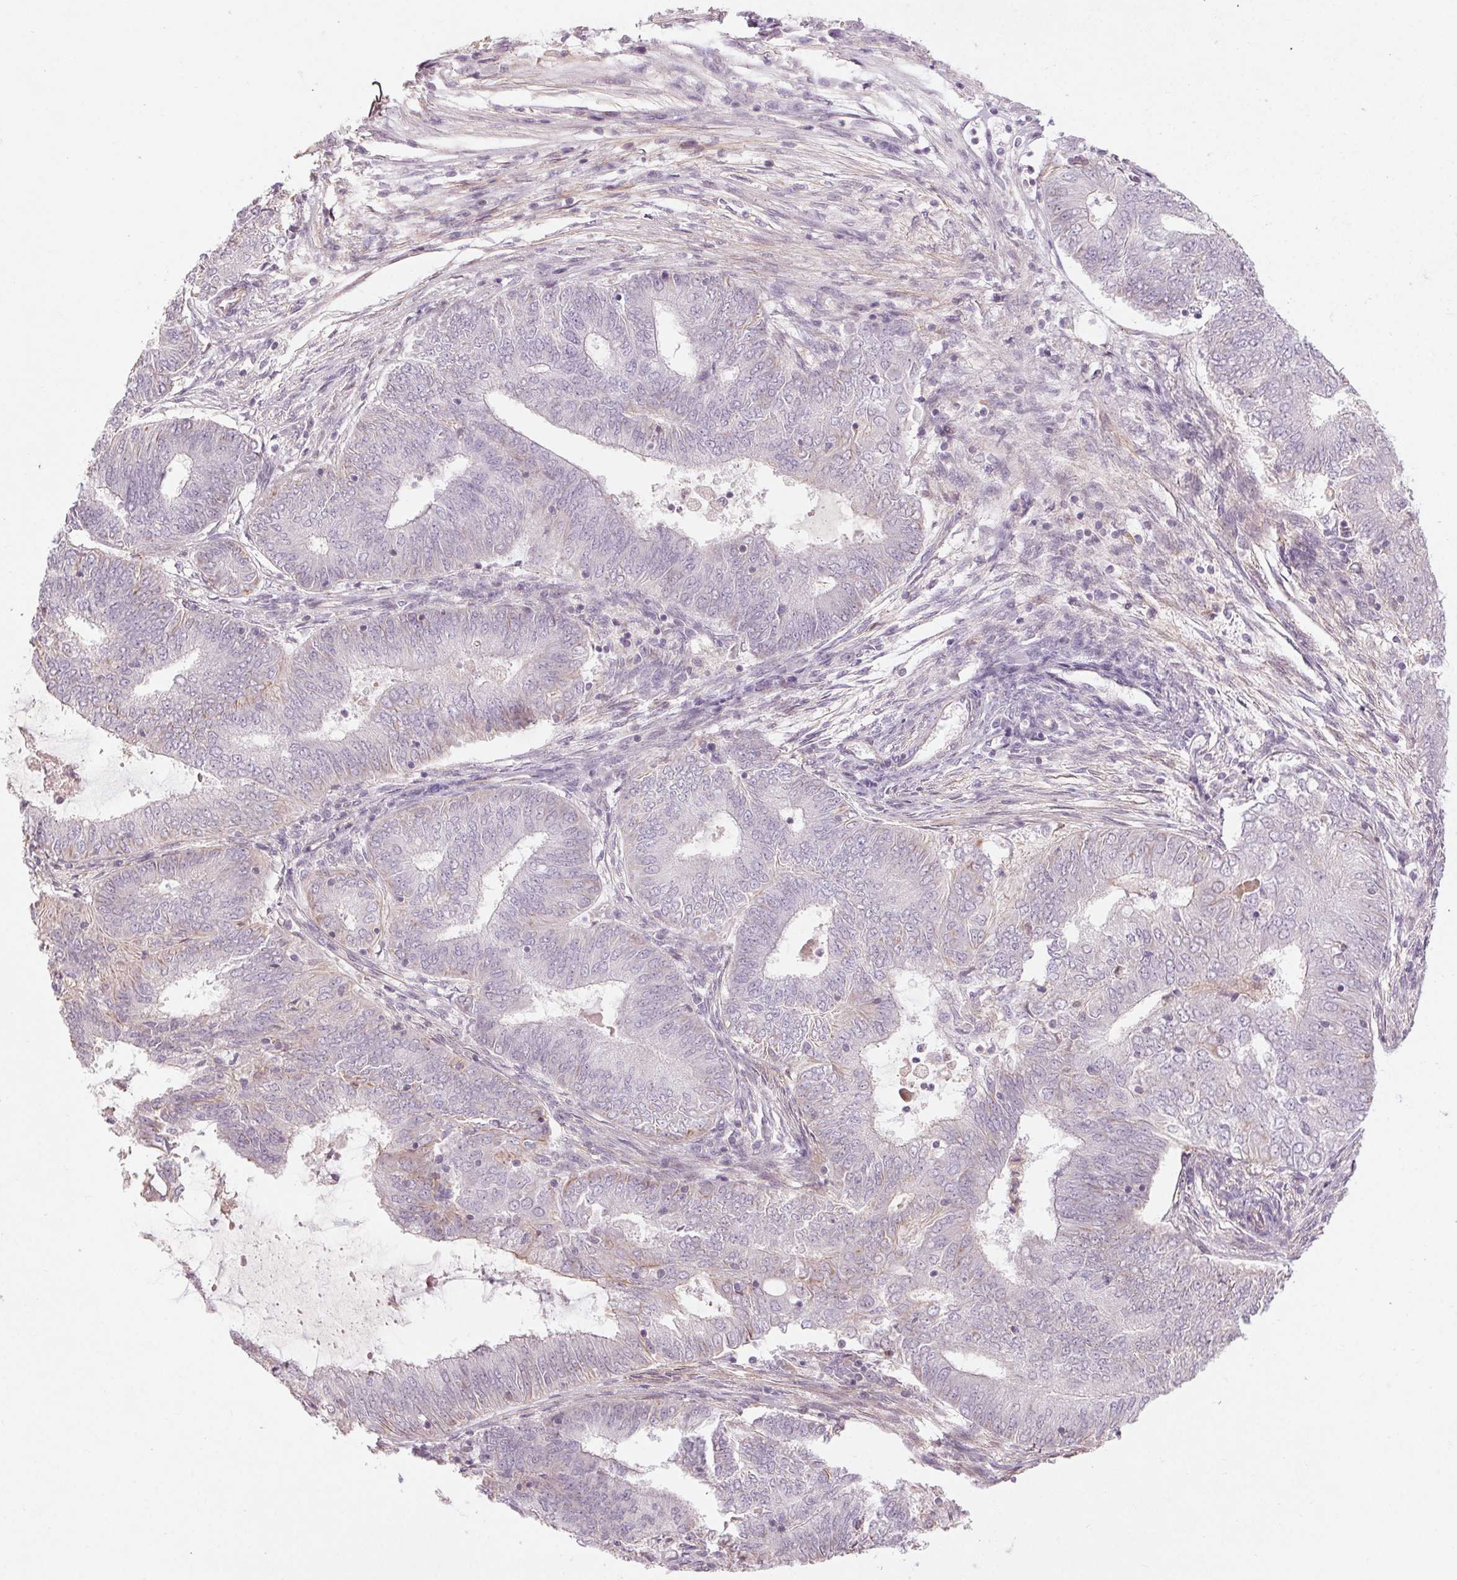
{"staining": {"intensity": "negative", "quantity": "none", "location": "none"}, "tissue": "endometrial cancer", "cell_type": "Tumor cells", "image_type": "cancer", "snomed": [{"axis": "morphology", "description": "Adenocarcinoma, NOS"}, {"axis": "topography", "description": "Endometrium"}], "caption": "This histopathology image is of adenocarcinoma (endometrial) stained with immunohistochemistry (IHC) to label a protein in brown with the nuclei are counter-stained blue. There is no positivity in tumor cells.", "gene": "CCSER1", "patient": {"sex": "female", "age": 62}}